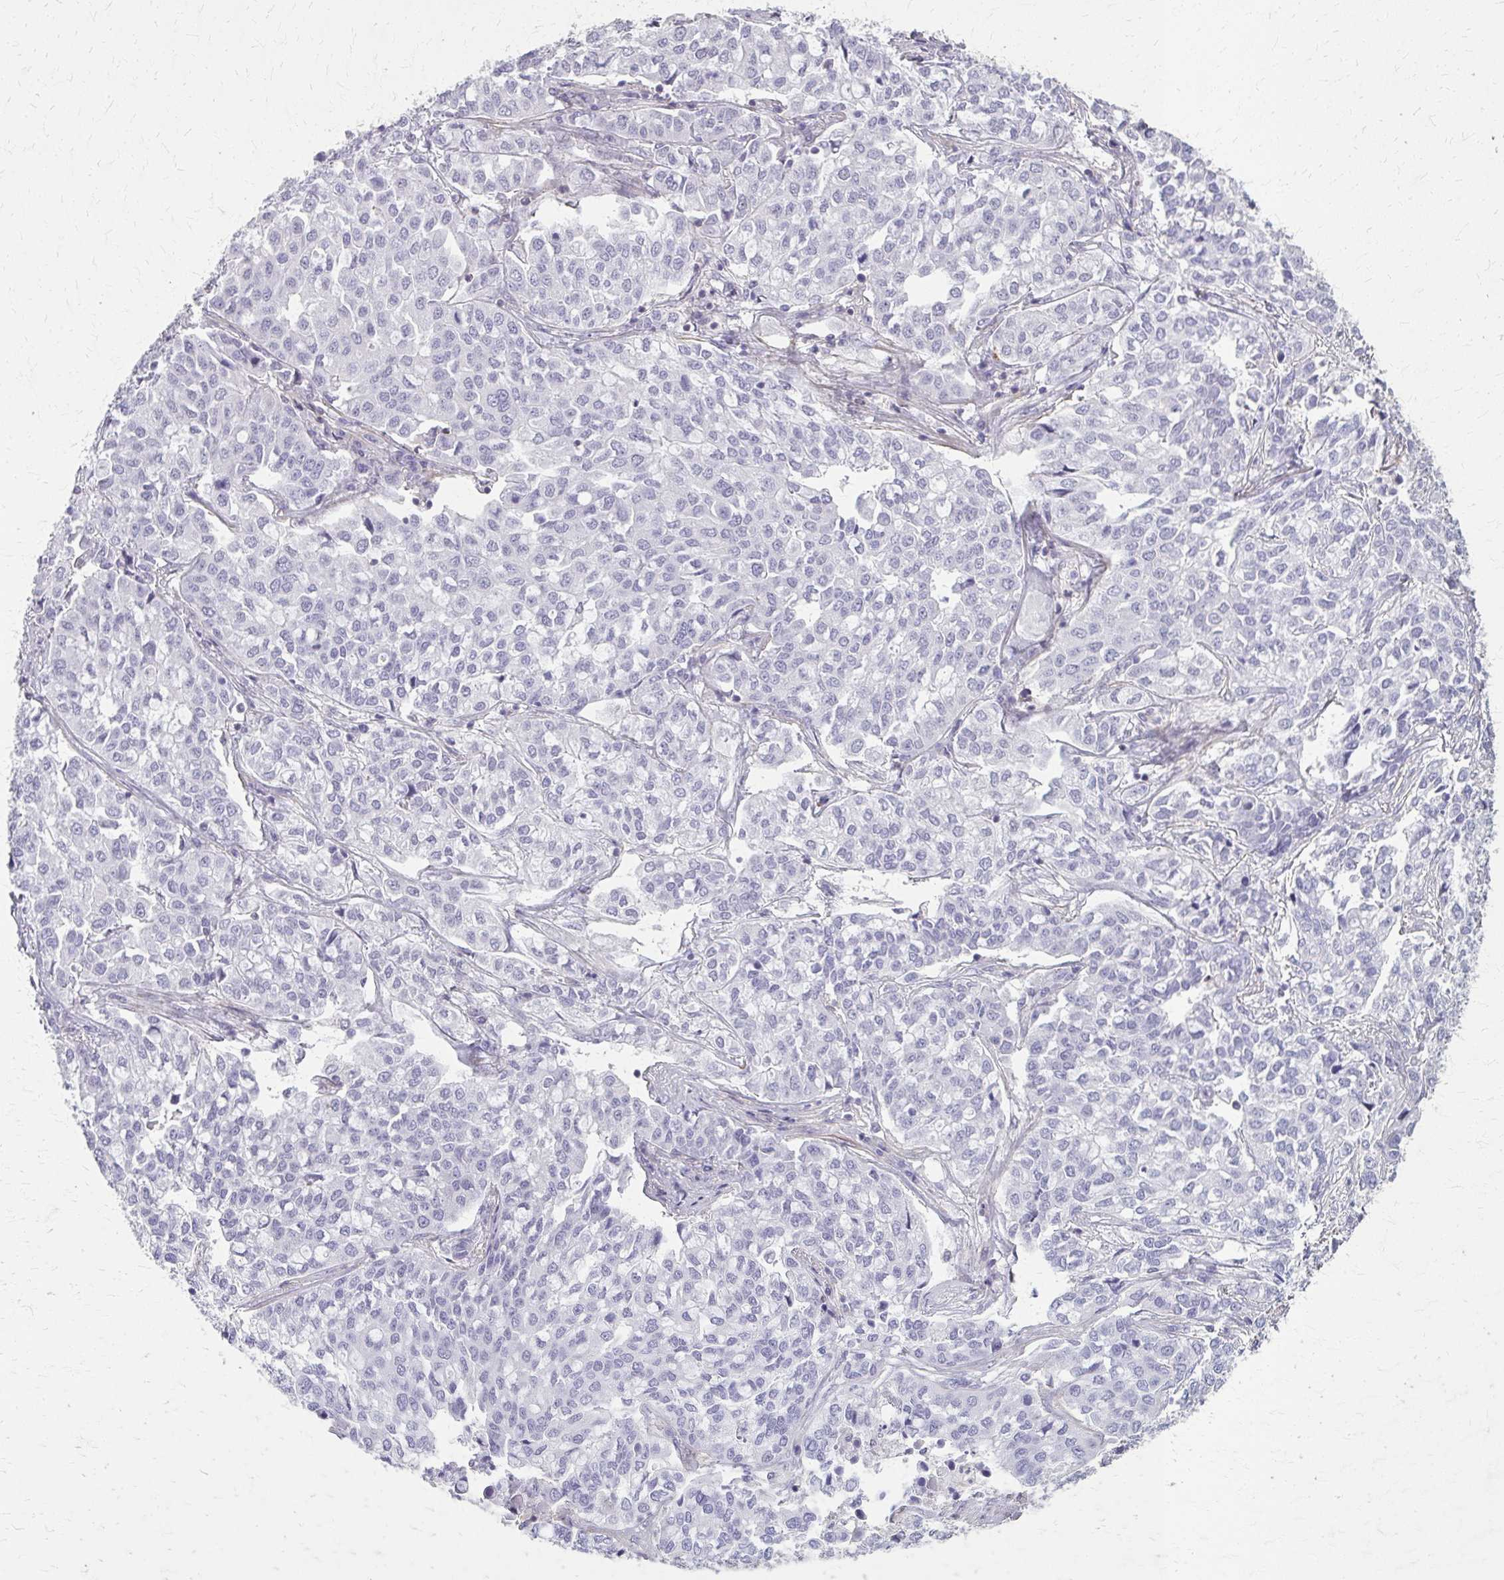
{"staining": {"intensity": "negative", "quantity": "none", "location": "none"}, "tissue": "lung cancer", "cell_type": "Tumor cells", "image_type": "cancer", "snomed": [{"axis": "morphology", "description": "Adenocarcinoma, NOS"}, {"axis": "morphology", "description": "Adenocarcinoma, metastatic, NOS"}, {"axis": "topography", "description": "Lymph node"}, {"axis": "topography", "description": "Lung"}], "caption": "Tumor cells show no significant expression in lung cancer (metastatic adenocarcinoma). The staining was performed using DAB (3,3'-diaminobenzidine) to visualize the protein expression in brown, while the nuclei were stained in blue with hematoxylin (Magnification: 20x).", "gene": "TENM4", "patient": {"sex": "female", "age": 65}}